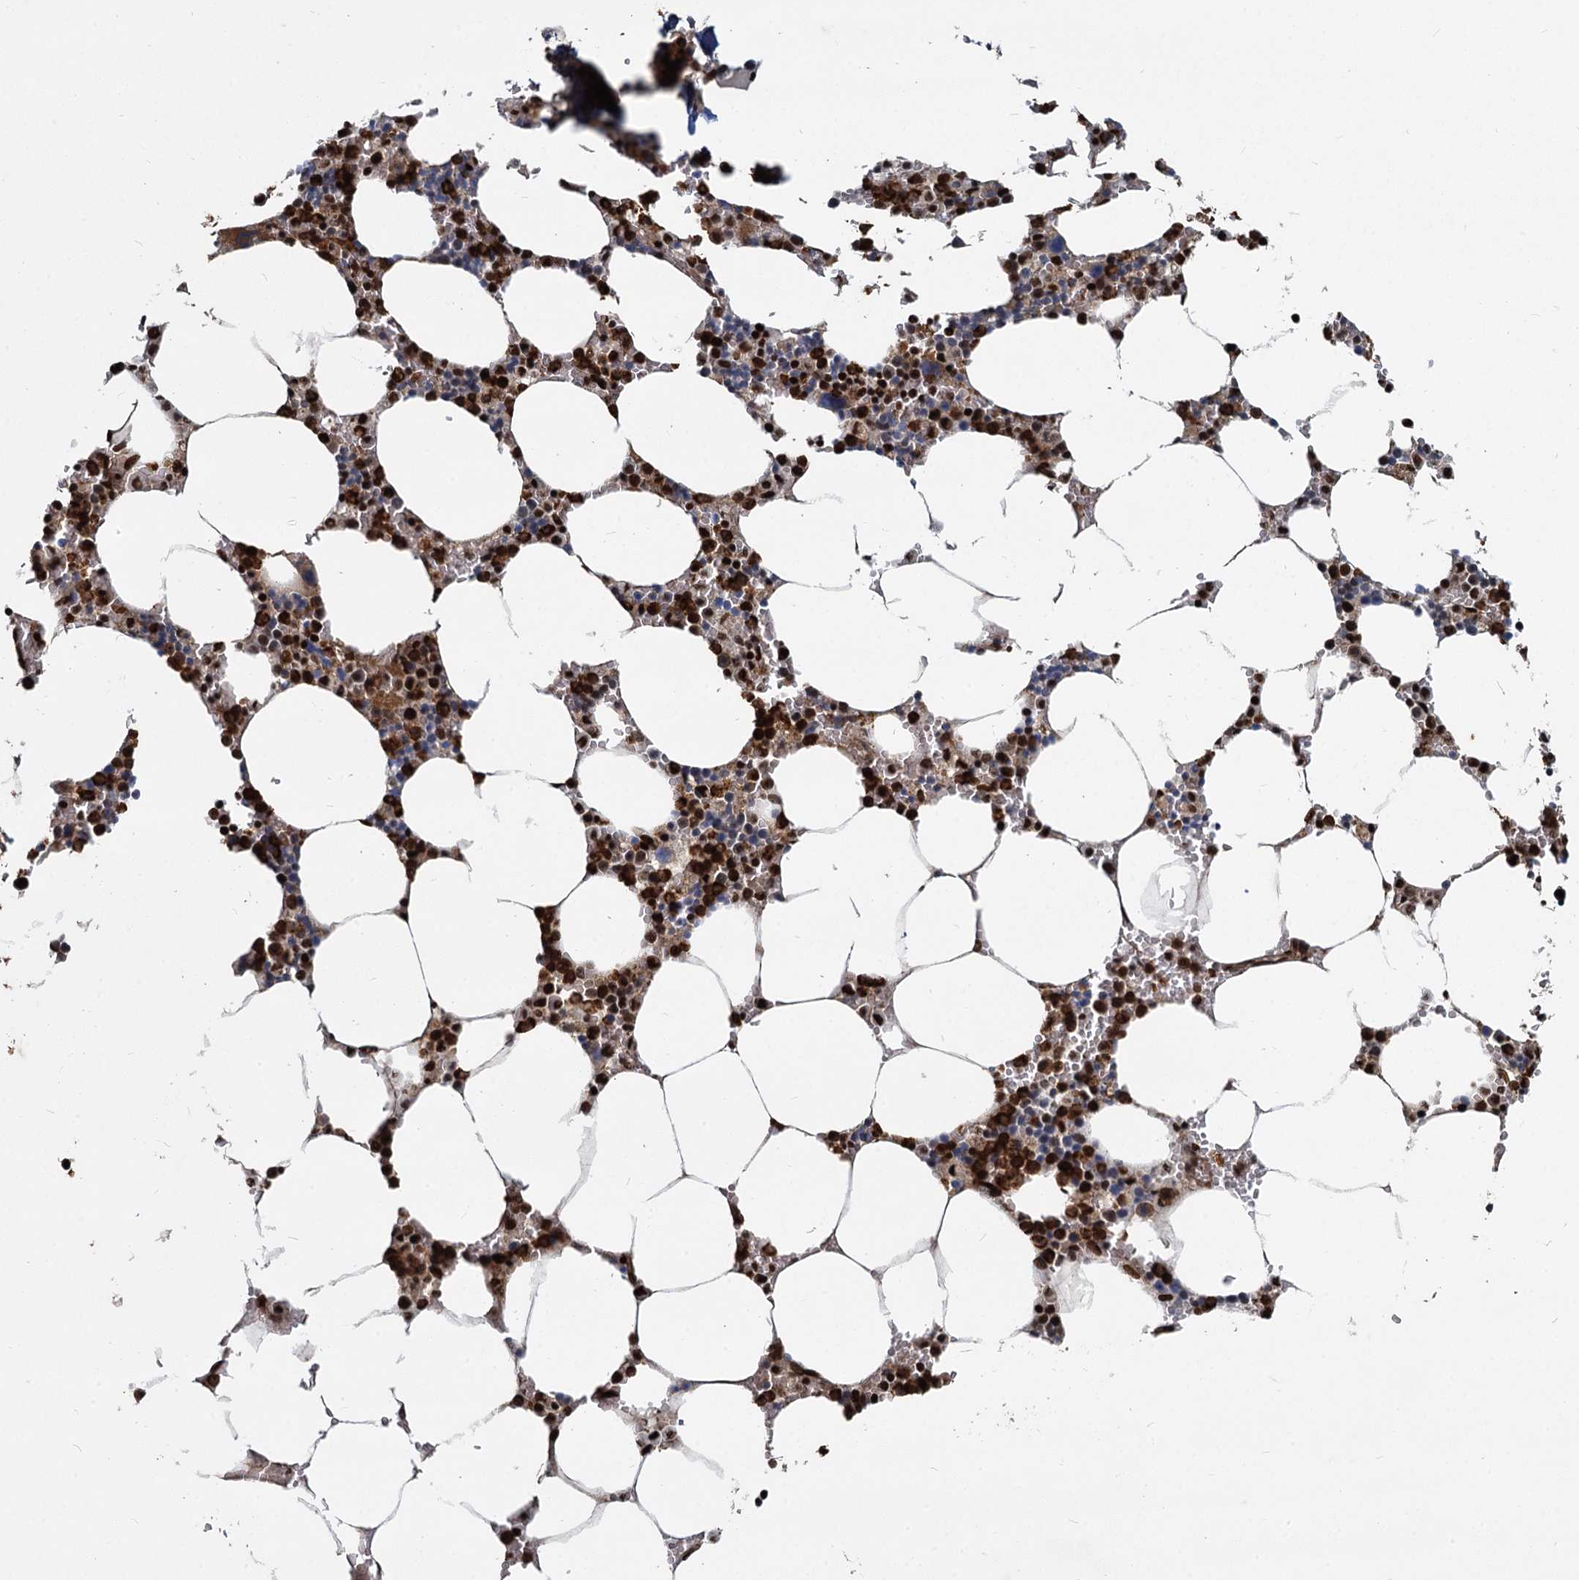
{"staining": {"intensity": "strong", "quantity": ">75%", "location": "nuclear"}, "tissue": "bone marrow", "cell_type": "Hematopoietic cells", "image_type": "normal", "snomed": [{"axis": "morphology", "description": "Normal tissue, NOS"}, {"axis": "topography", "description": "Bone marrow"}], "caption": "Immunohistochemistry (IHC) staining of benign bone marrow, which demonstrates high levels of strong nuclear positivity in about >75% of hematopoietic cells indicating strong nuclear protein expression. The staining was performed using DAB (3,3'-diaminobenzidine) (brown) for protein detection and nuclei were counterstained in hematoxylin (blue).", "gene": "ANKRD49", "patient": {"sex": "male", "age": 70}}